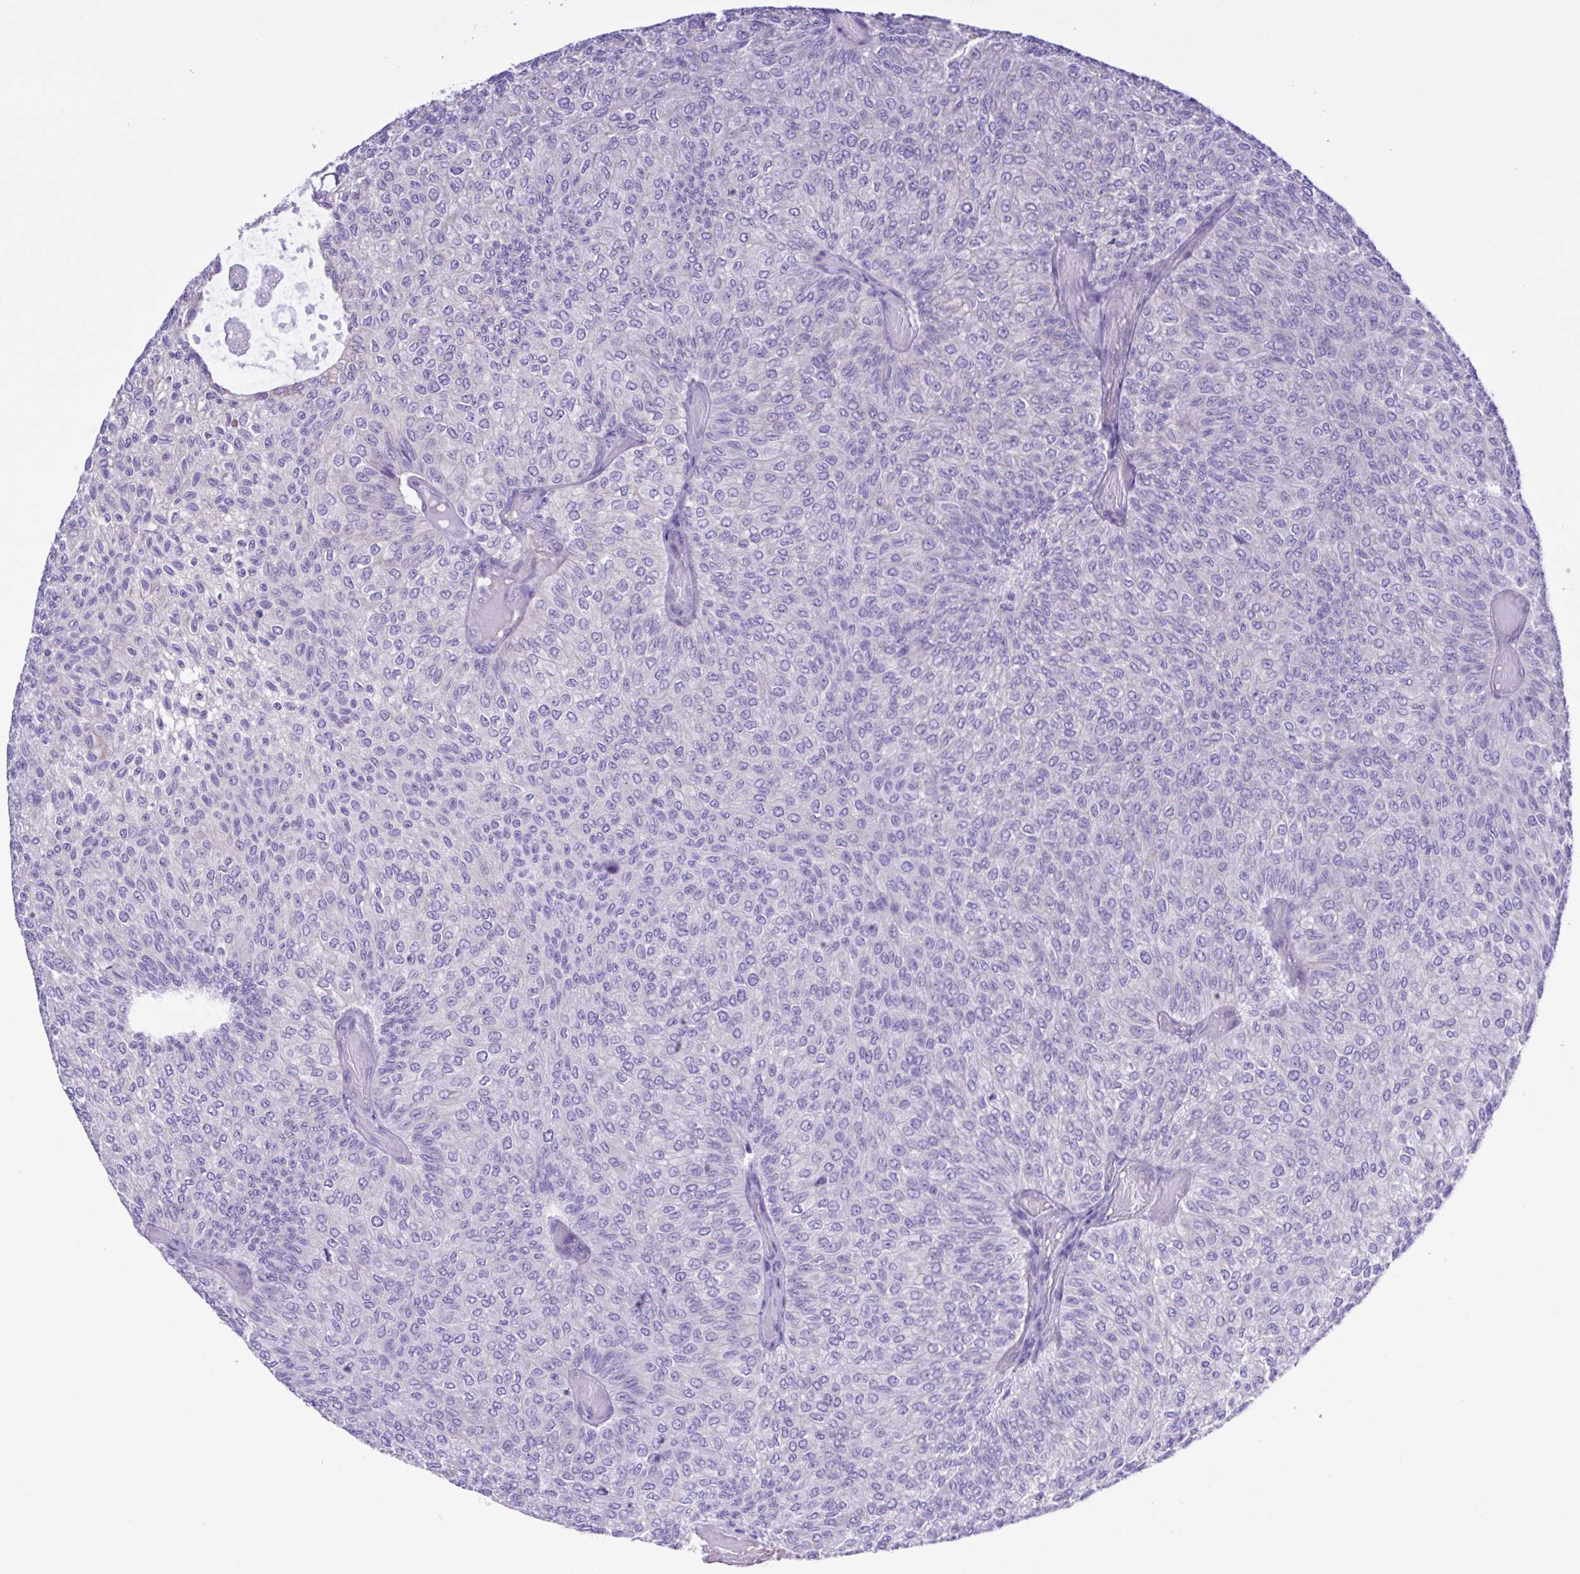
{"staining": {"intensity": "negative", "quantity": "none", "location": "none"}, "tissue": "urothelial cancer", "cell_type": "Tumor cells", "image_type": "cancer", "snomed": [{"axis": "morphology", "description": "Urothelial carcinoma, Low grade"}, {"axis": "topography", "description": "Urinary bladder"}], "caption": "This is an IHC image of urothelial cancer. There is no positivity in tumor cells.", "gene": "CYP11A1", "patient": {"sex": "male", "age": 78}}